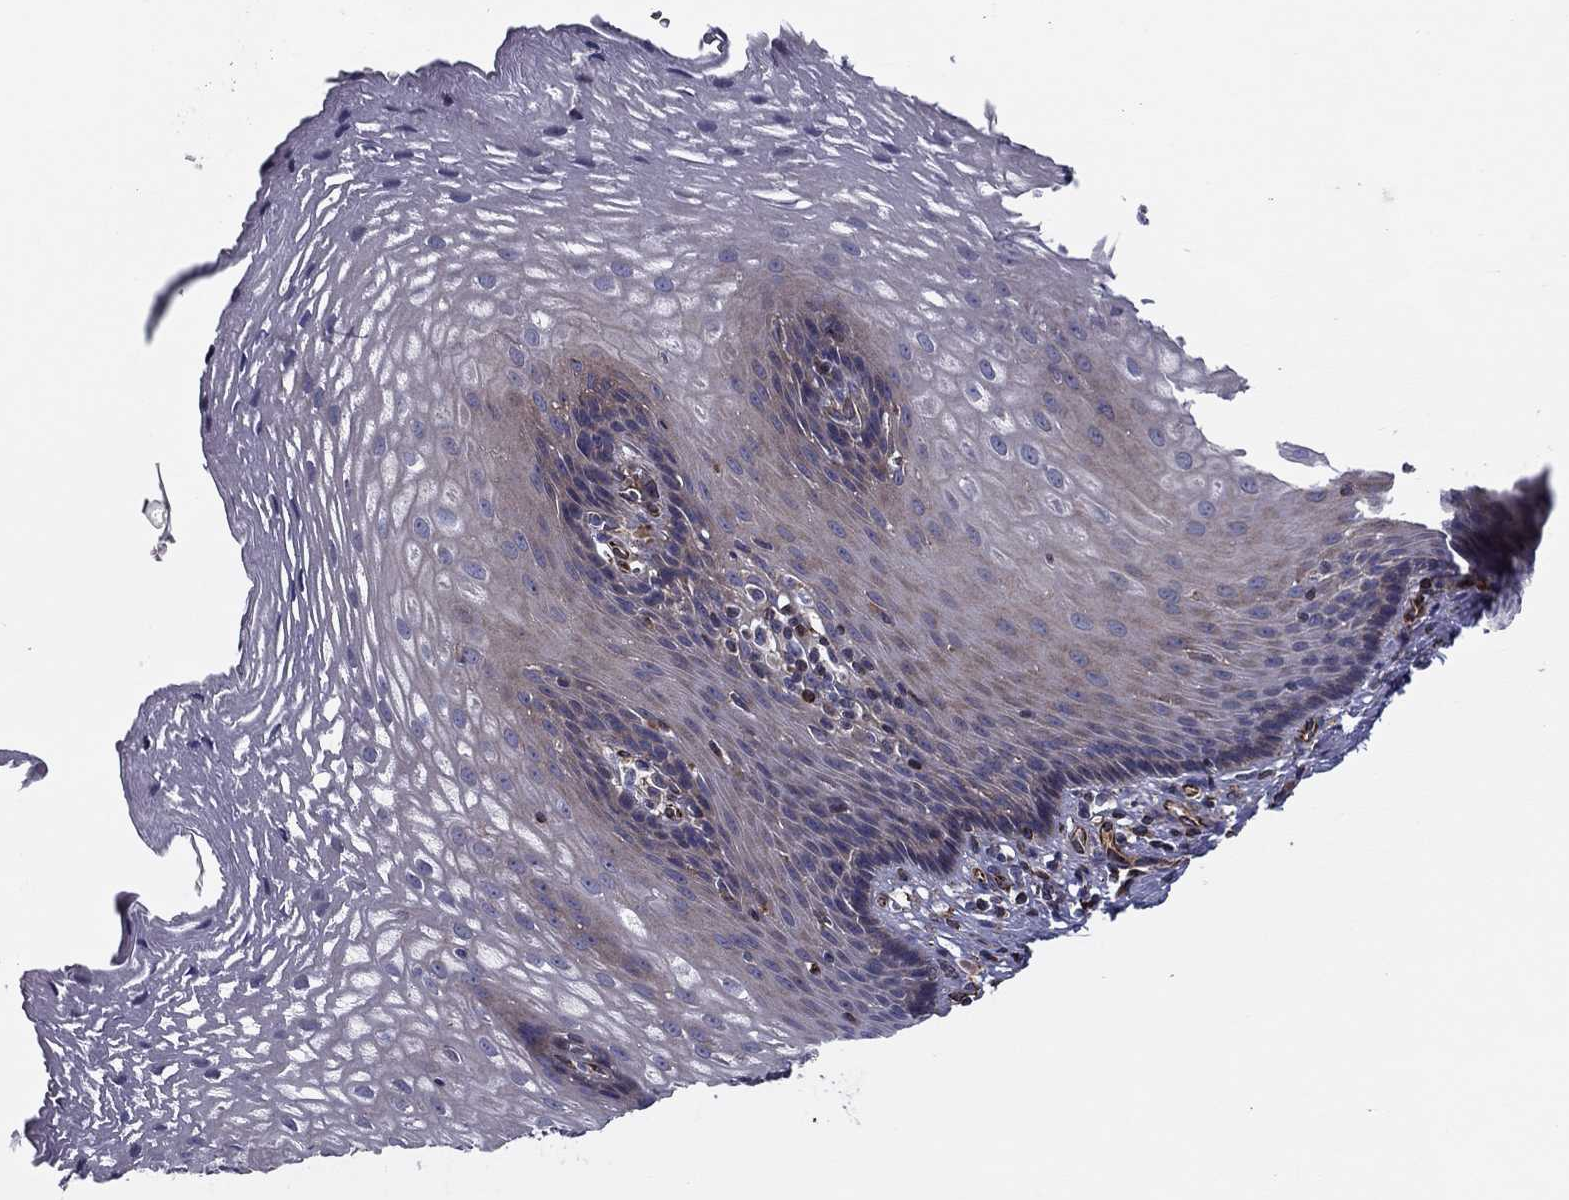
{"staining": {"intensity": "negative", "quantity": "none", "location": "none"}, "tissue": "esophagus", "cell_type": "Squamous epithelial cells", "image_type": "normal", "snomed": [{"axis": "morphology", "description": "Normal tissue, NOS"}, {"axis": "topography", "description": "Esophagus"}], "caption": "Immunohistochemical staining of benign human esophagus reveals no significant positivity in squamous epithelial cells. (DAB (3,3'-diaminobenzidine) immunohistochemistry (IHC) visualized using brightfield microscopy, high magnification).", "gene": "CLSTN1", "patient": {"sex": "male", "age": 76}}